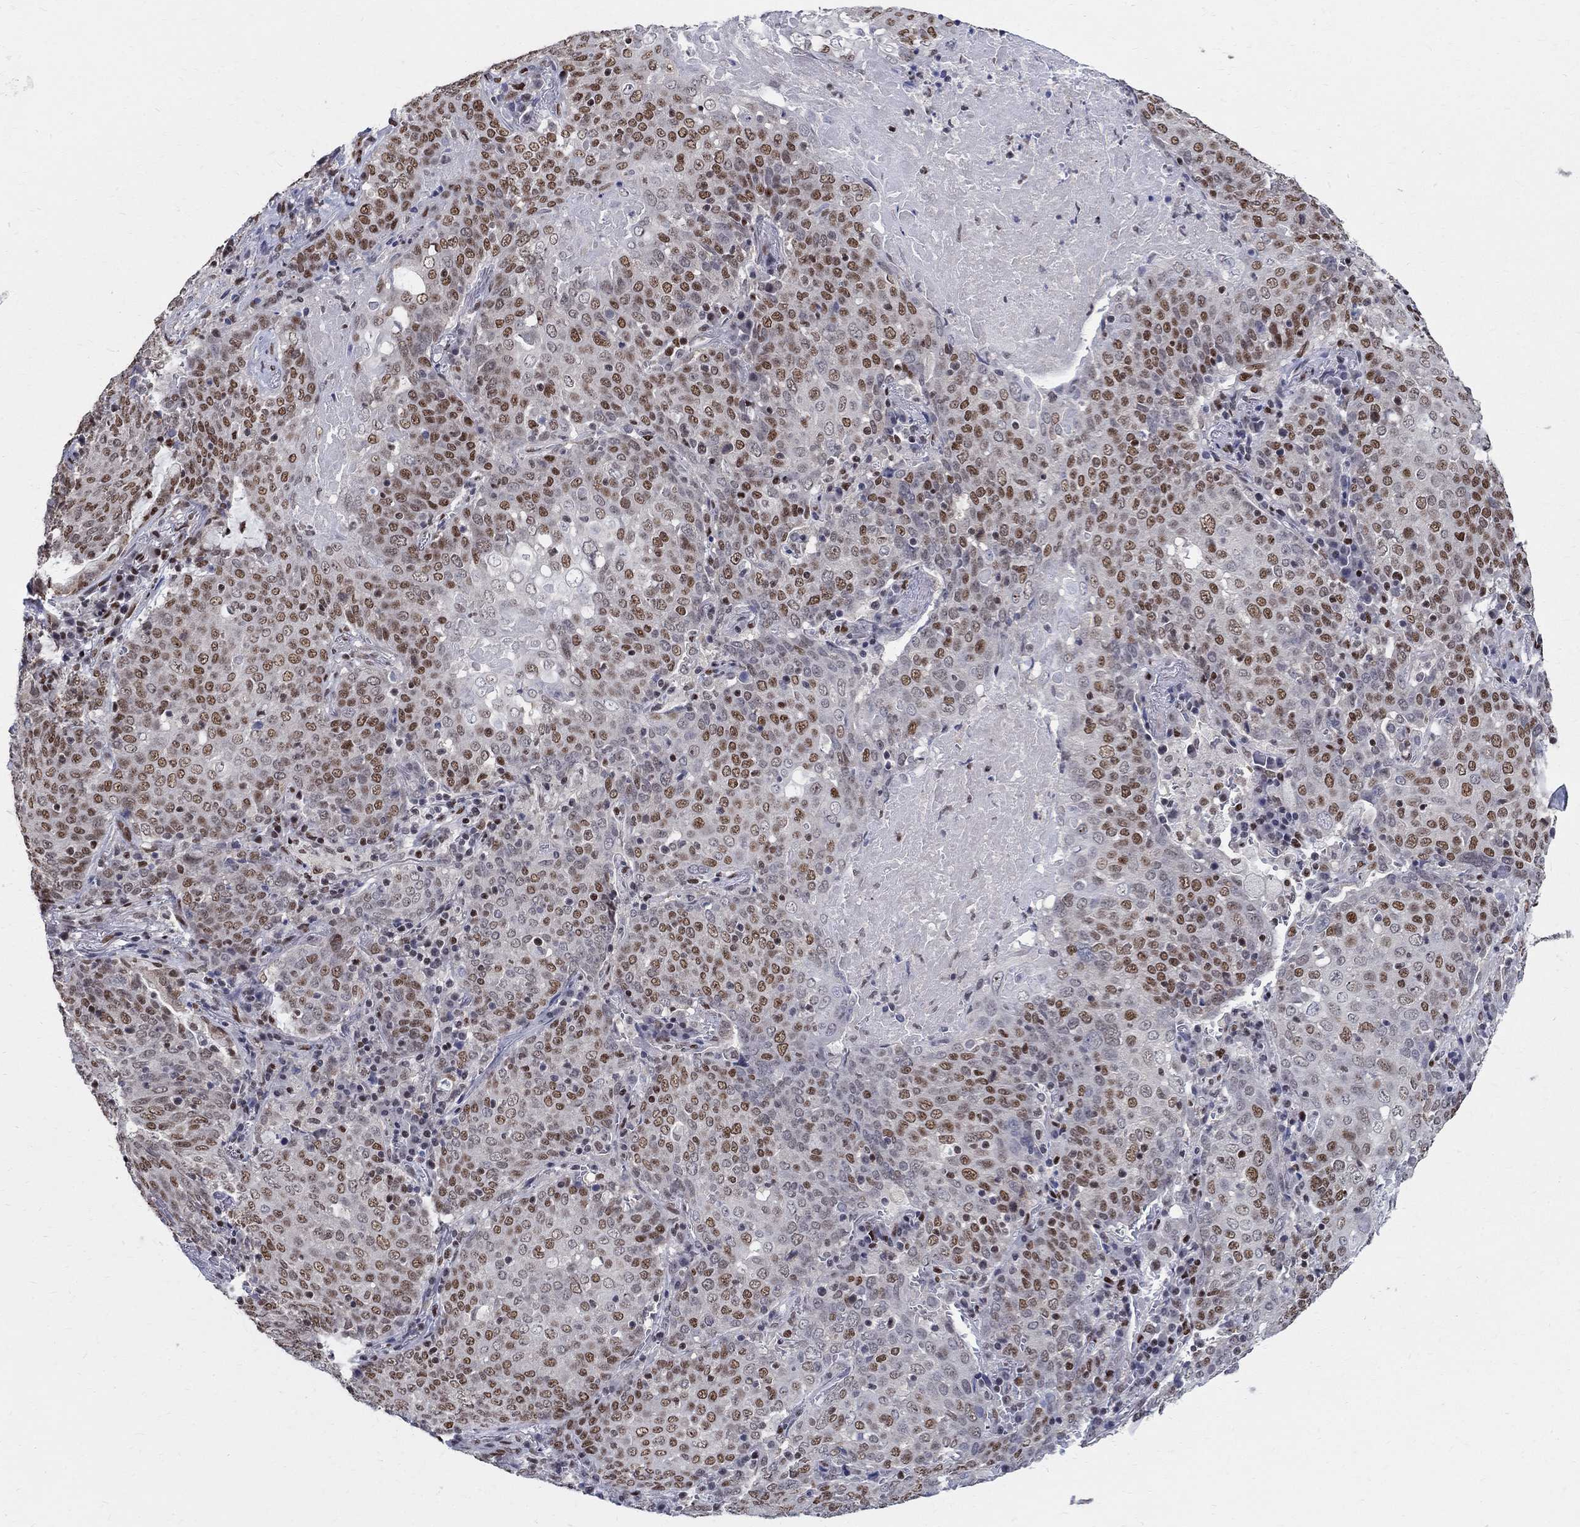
{"staining": {"intensity": "moderate", "quantity": "25%-75%", "location": "nuclear"}, "tissue": "lung cancer", "cell_type": "Tumor cells", "image_type": "cancer", "snomed": [{"axis": "morphology", "description": "Squamous cell carcinoma, NOS"}, {"axis": "topography", "description": "Lung"}], "caption": "Immunohistochemical staining of human lung squamous cell carcinoma reveals moderate nuclear protein staining in approximately 25%-75% of tumor cells.", "gene": "FBXO16", "patient": {"sex": "male", "age": 82}}